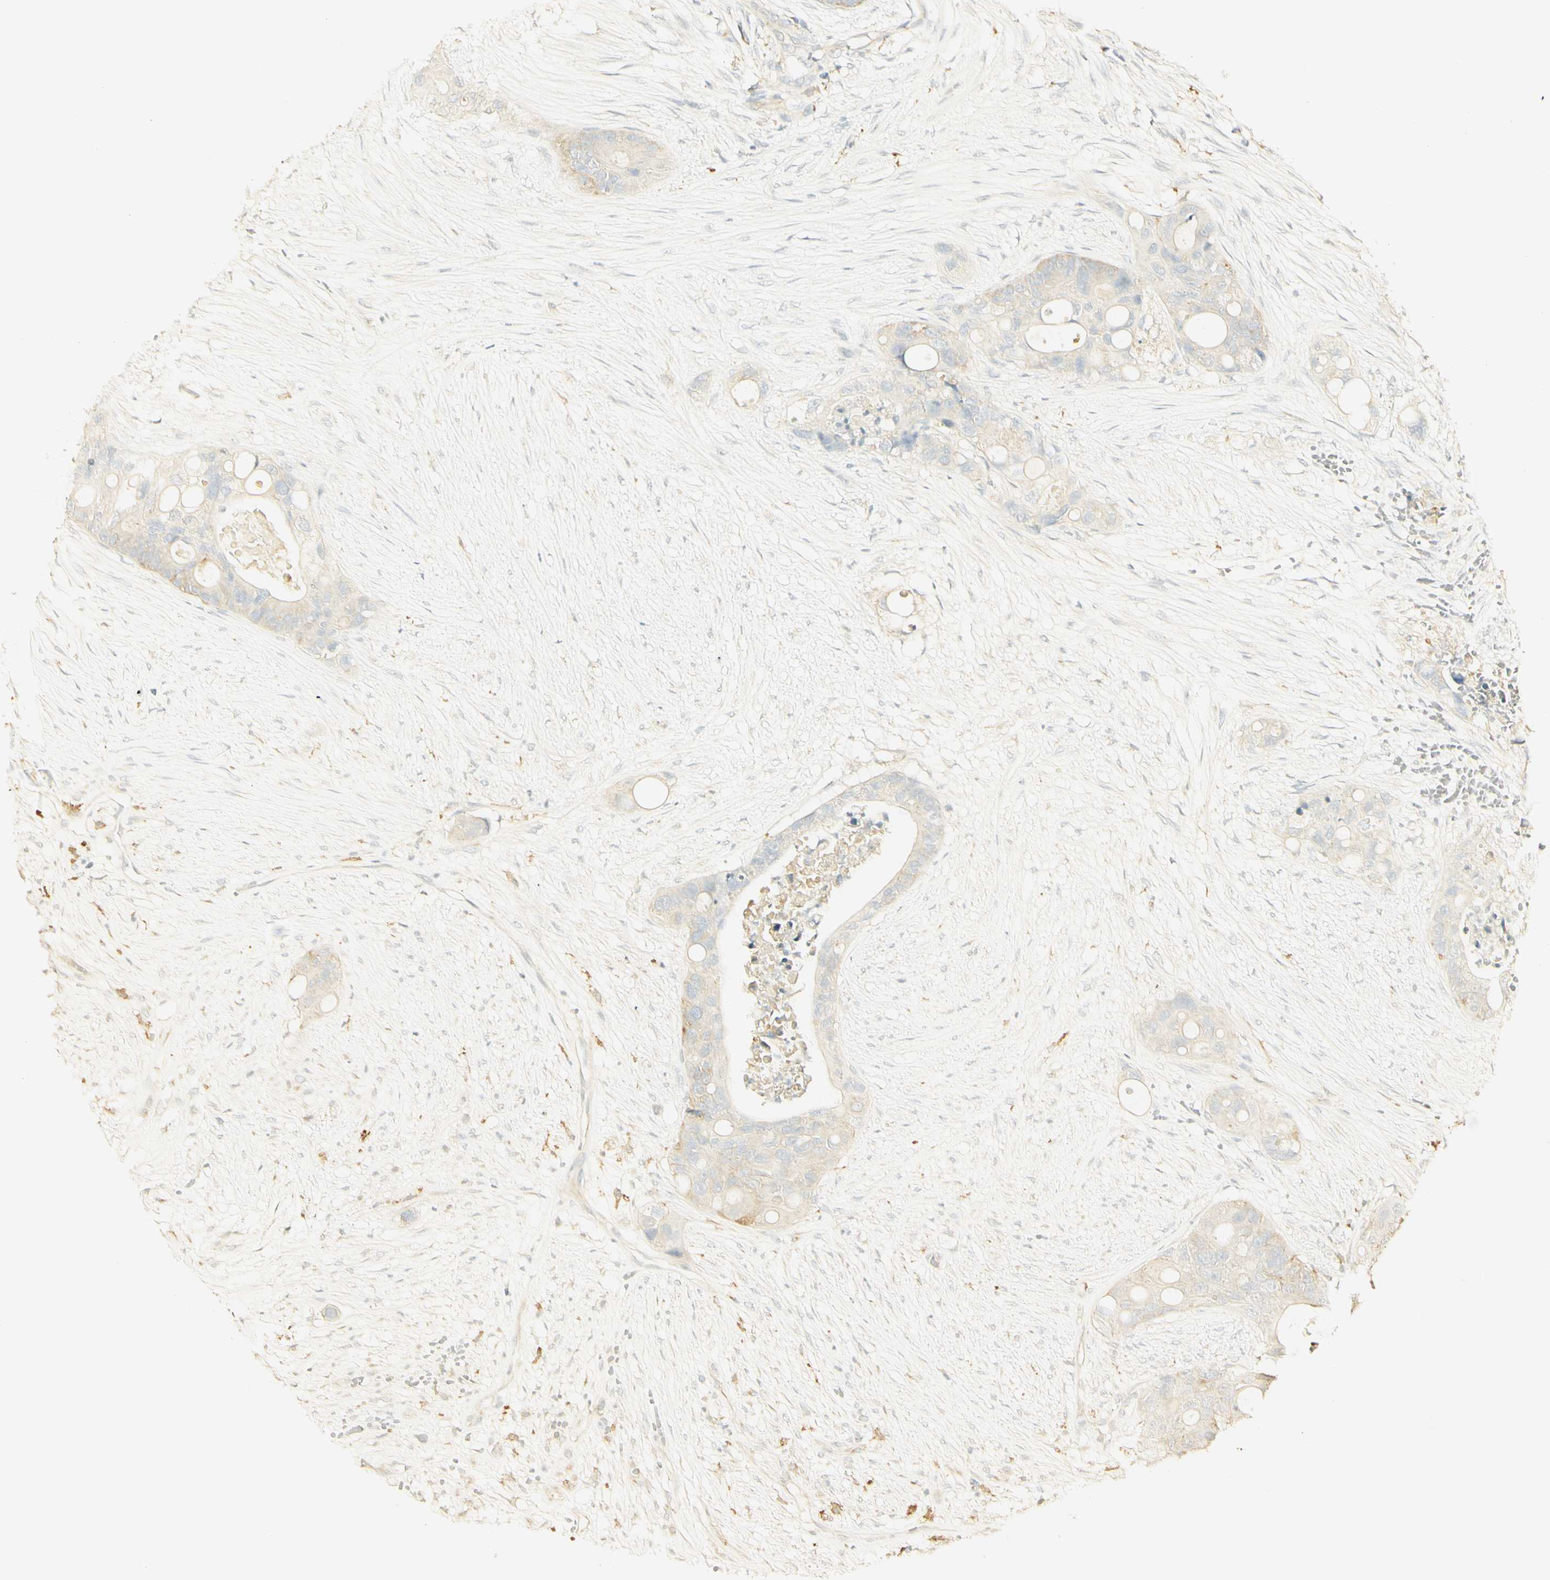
{"staining": {"intensity": "weak", "quantity": ">75%", "location": "cytoplasmic/membranous"}, "tissue": "colorectal cancer", "cell_type": "Tumor cells", "image_type": "cancer", "snomed": [{"axis": "morphology", "description": "Adenocarcinoma, NOS"}, {"axis": "topography", "description": "Colon"}], "caption": "Tumor cells display weak cytoplasmic/membranous staining in about >75% of cells in colorectal adenocarcinoma.", "gene": "FCGRT", "patient": {"sex": "female", "age": 57}}